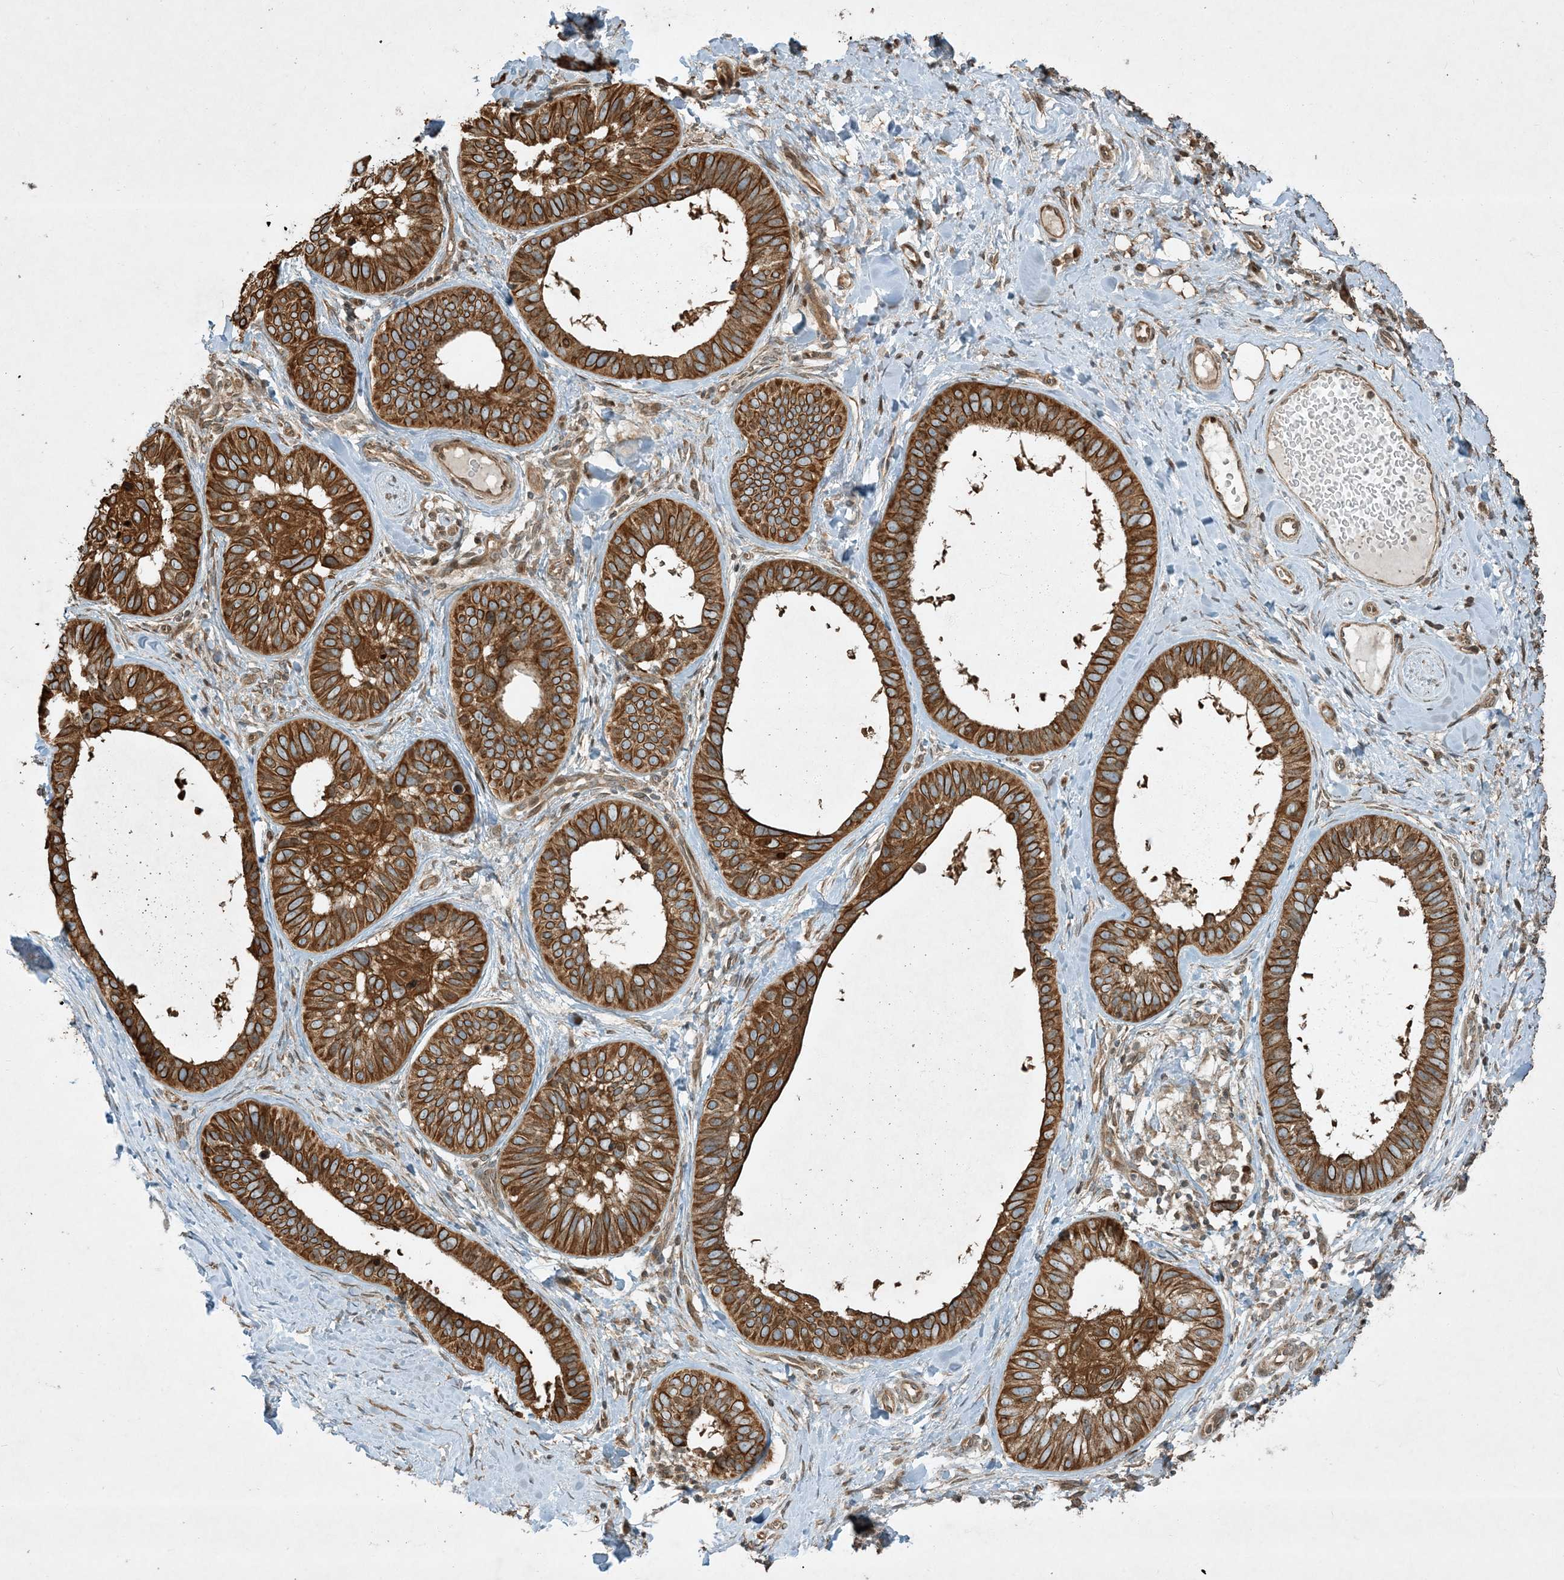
{"staining": {"intensity": "strong", "quantity": ">75%", "location": "cytoplasmic/membranous"}, "tissue": "skin cancer", "cell_type": "Tumor cells", "image_type": "cancer", "snomed": [{"axis": "morphology", "description": "Basal cell carcinoma"}, {"axis": "topography", "description": "Skin"}], "caption": "A high amount of strong cytoplasmic/membranous expression is present in approximately >75% of tumor cells in skin cancer tissue.", "gene": "COMMD8", "patient": {"sex": "male", "age": 62}}